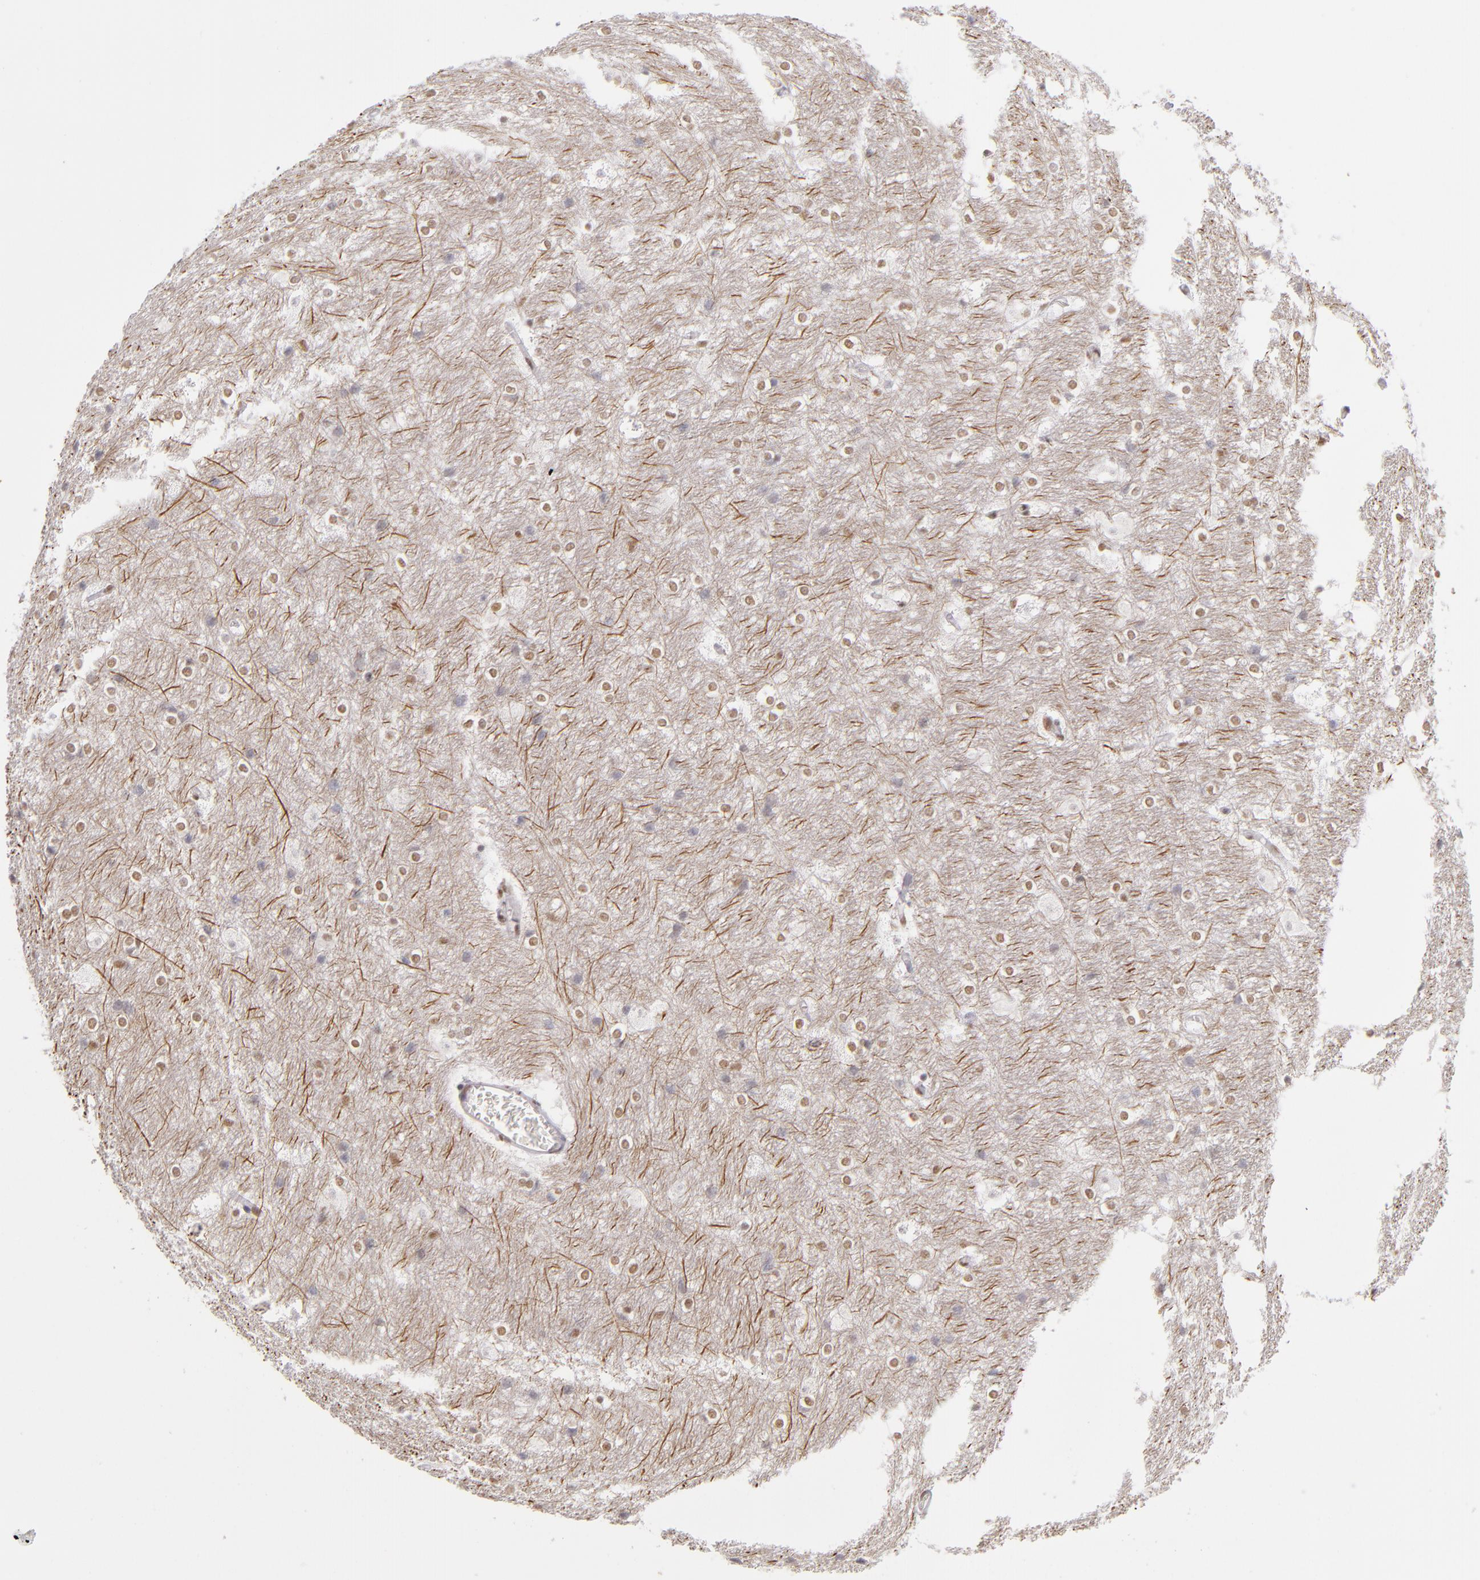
{"staining": {"intensity": "weak", "quantity": "25%-75%", "location": "nuclear"}, "tissue": "hippocampus", "cell_type": "Glial cells", "image_type": "normal", "snomed": [{"axis": "morphology", "description": "Normal tissue, NOS"}, {"axis": "topography", "description": "Hippocampus"}], "caption": "IHC of benign hippocampus reveals low levels of weak nuclear positivity in about 25%-75% of glial cells. (DAB IHC, brown staining for protein, blue staining for nuclei).", "gene": "TFAP4", "patient": {"sex": "female", "age": 19}}